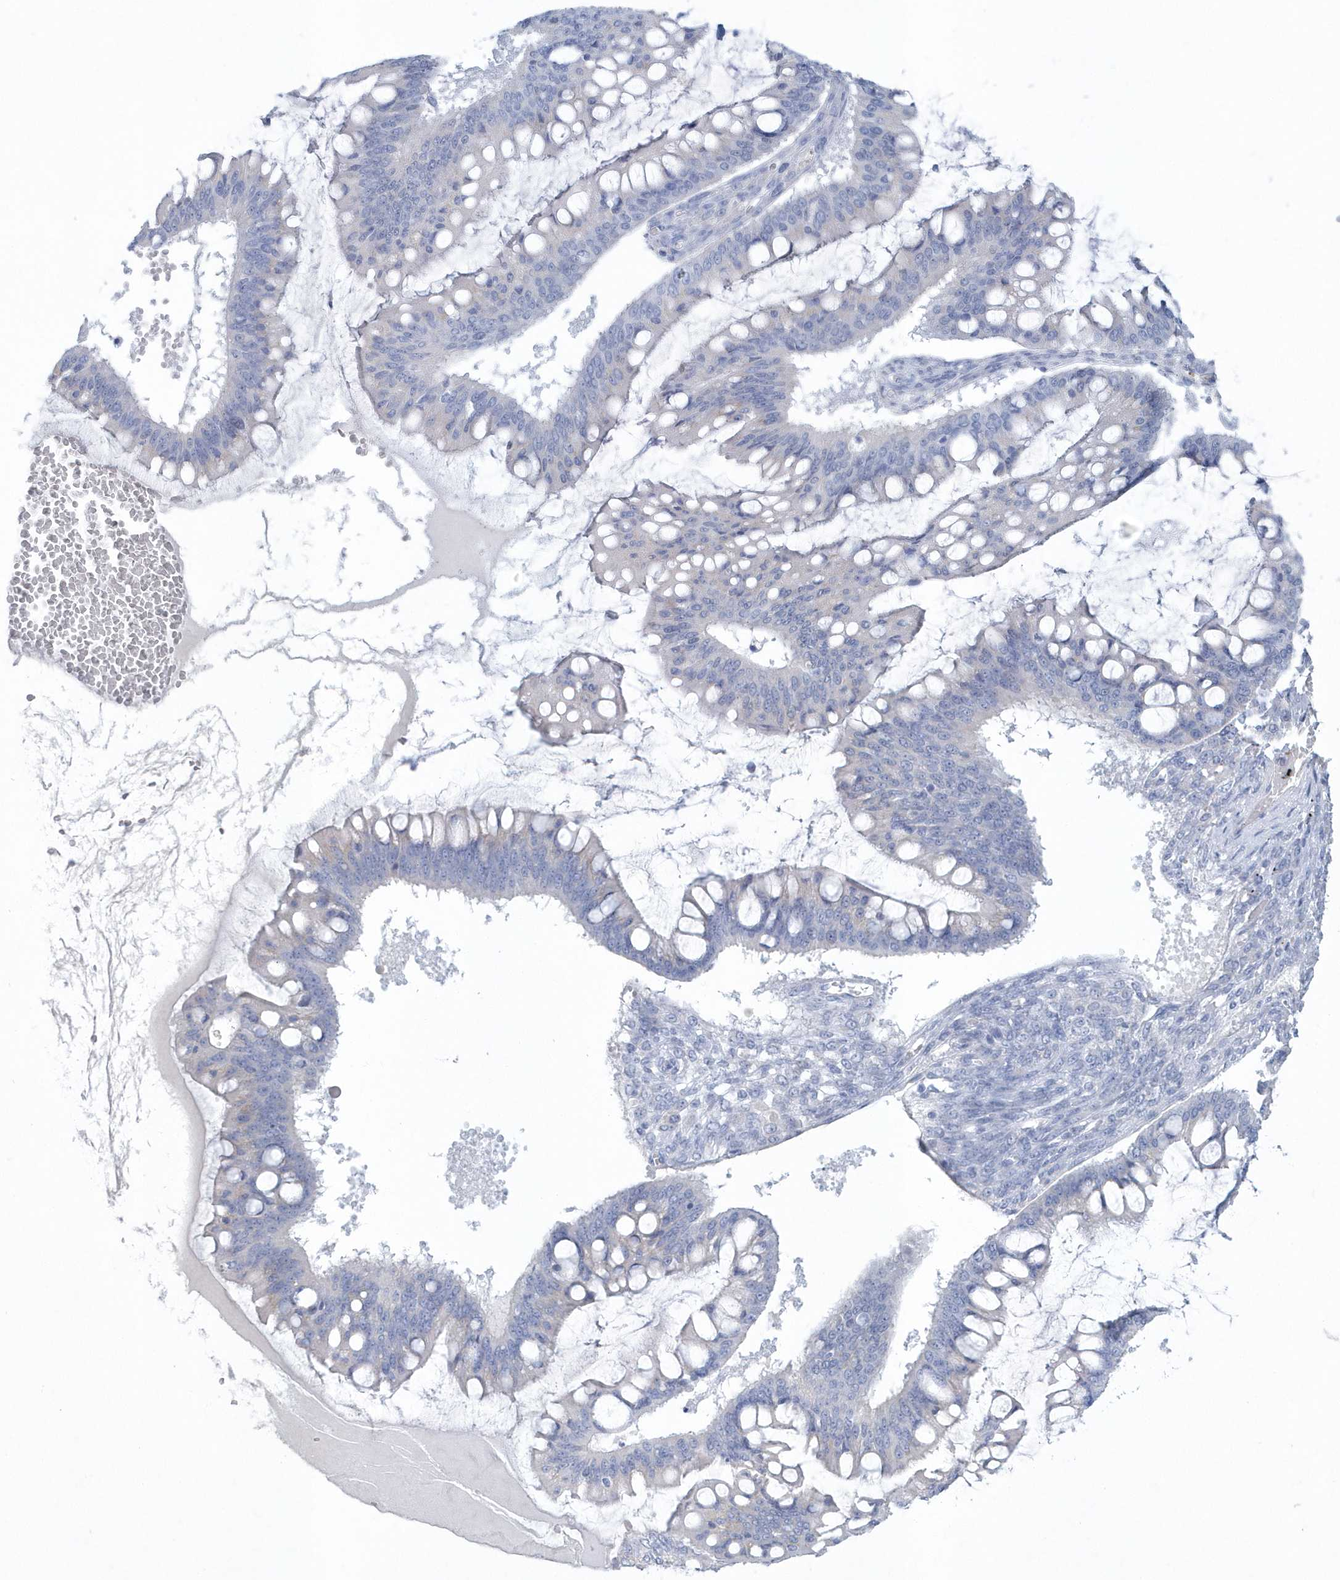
{"staining": {"intensity": "negative", "quantity": "none", "location": "none"}, "tissue": "ovarian cancer", "cell_type": "Tumor cells", "image_type": "cancer", "snomed": [{"axis": "morphology", "description": "Cystadenocarcinoma, mucinous, NOS"}, {"axis": "topography", "description": "Ovary"}], "caption": "Immunohistochemistry of human ovarian cancer exhibits no positivity in tumor cells. (Brightfield microscopy of DAB (3,3'-diaminobenzidine) IHC at high magnification).", "gene": "SPATA18", "patient": {"sex": "female", "age": 73}}